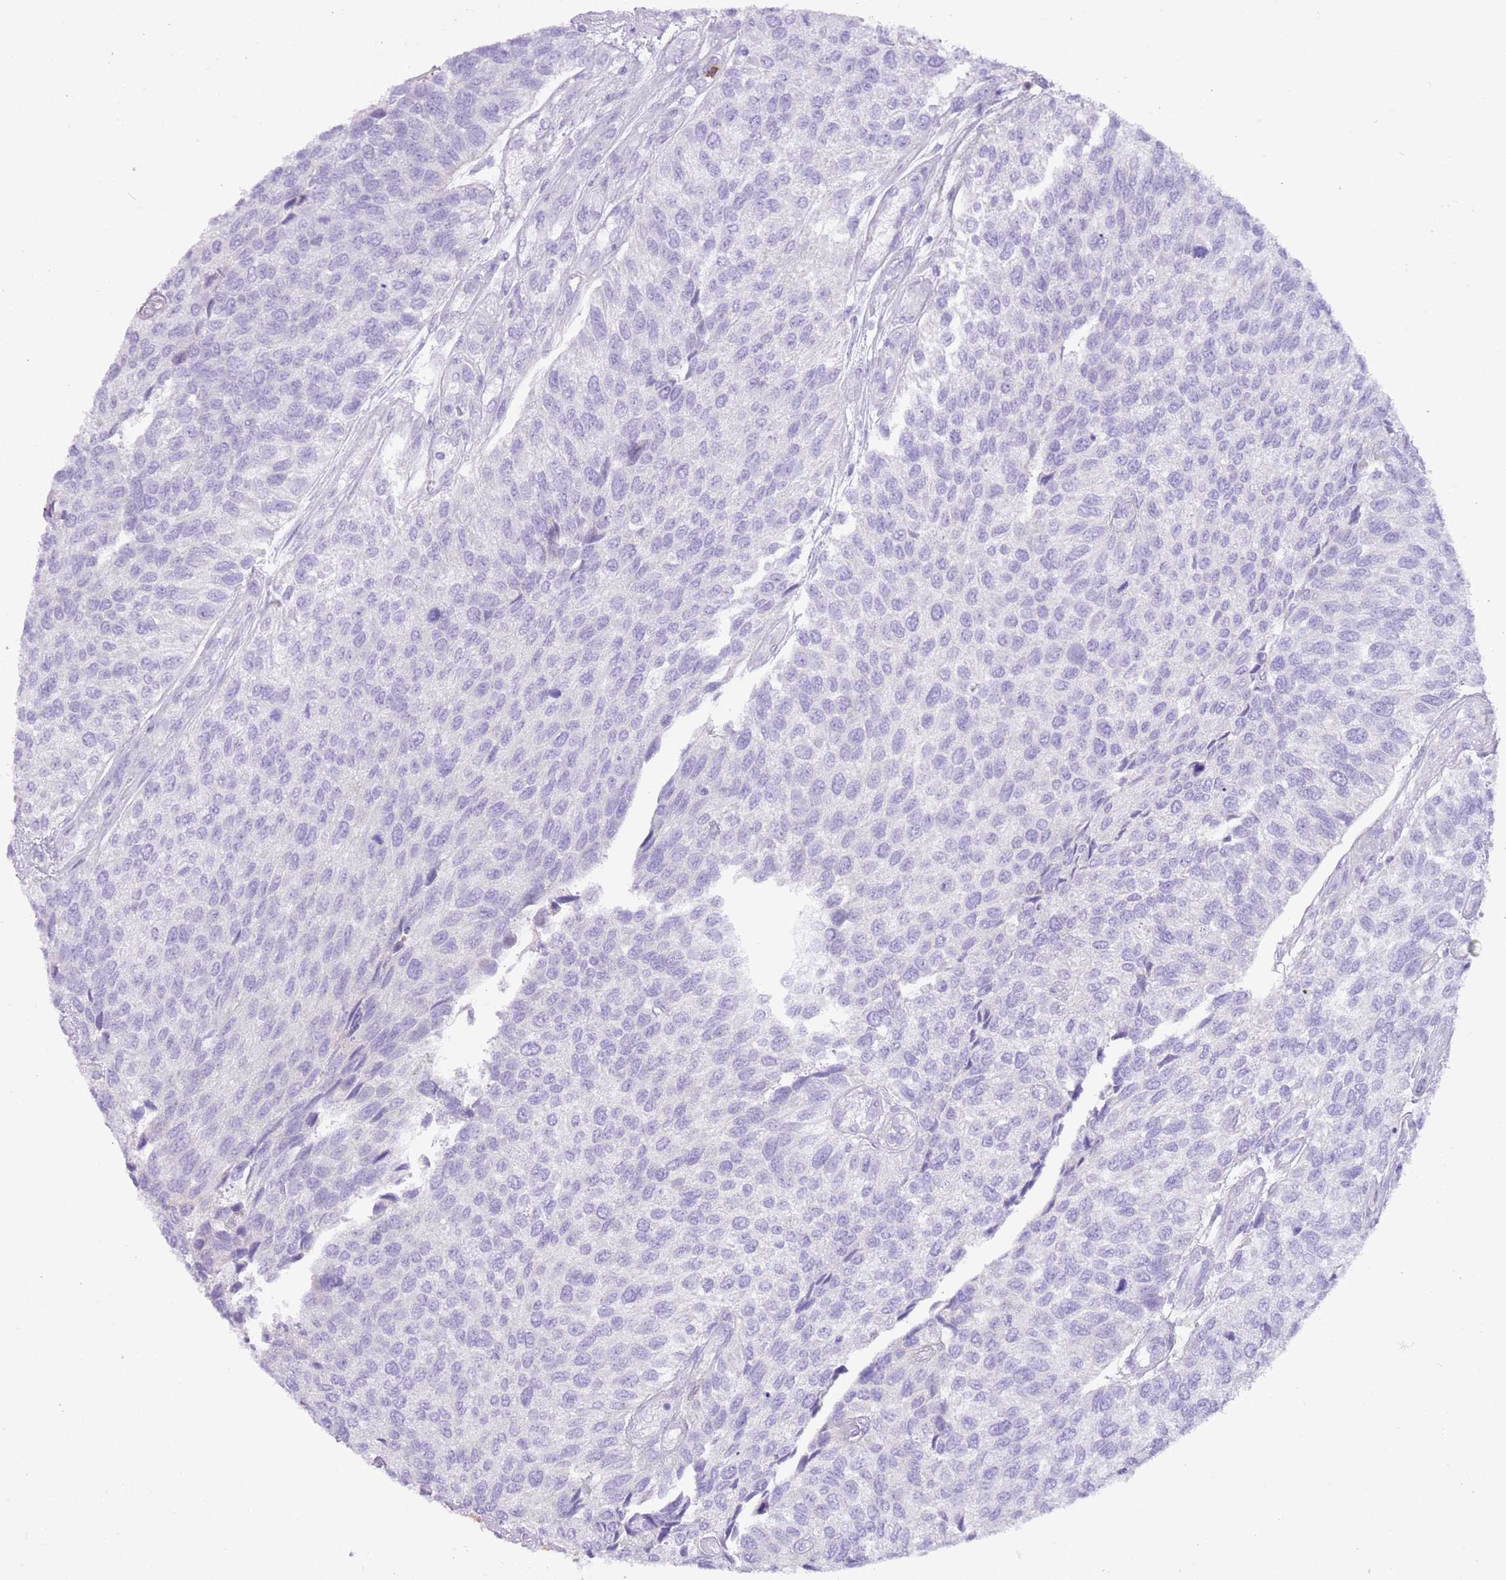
{"staining": {"intensity": "negative", "quantity": "none", "location": "none"}, "tissue": "urothelial cancer", "cell_type": "Tumor cells", "image_type": "cancer", "snomed": [{"axis": "morphology", "description": "Urothelial carcinoma, NOS"}, {"axis": "topography", "description": "Urinary bladder"}], "caption": "Transitional cell carcinoma was stained to show a protein in brown. There is no significant expression in tumor cells.", "gene": "CD177", "patient": {"sex": "male", "age": 55}}